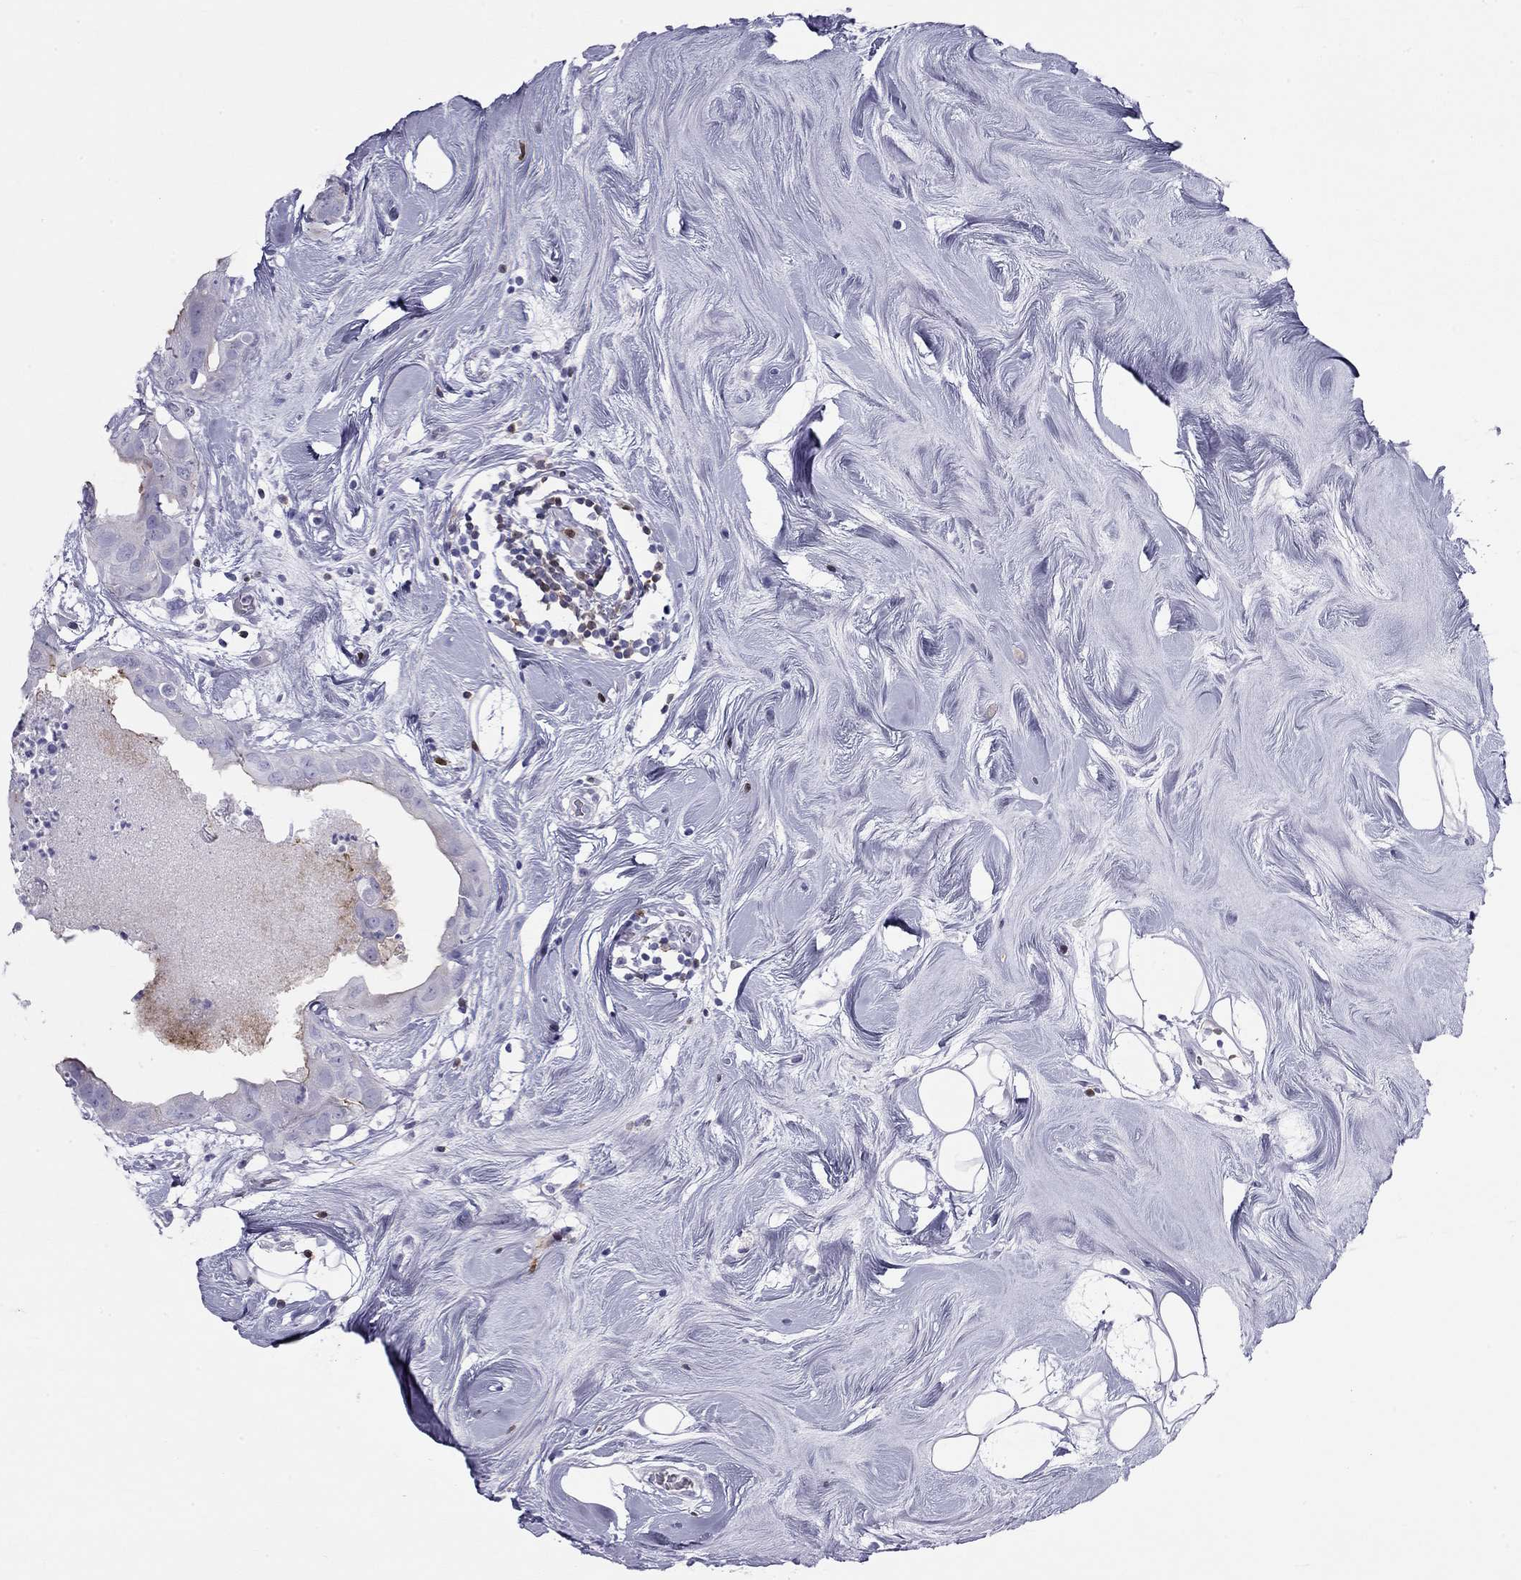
{"staining": {"intensity": "negative", "quantity": "none", "location": "none"}, "tissue": "breast cancer", "cell_type": "Tumor cells", "image_type": "cancer", "snomed": [{"axis": "morphology", "description": "Normal tissue, NOS"}, {"axis": "morphology", "description": "Duct carcinoma"}, {"axis": "topography", "description": "Breast"}], "caption": "A histopathology image of human infiltrating ductal carcinoma (breast) is negative for staining in tumor cells. Brightfield microscopy of immunohistochemistry stained with DAB (brown) and hematoxylin (blue), captured at high magnification.", "gene": "SH2D2A", "patient": {"sex": "female", "age": 40}}